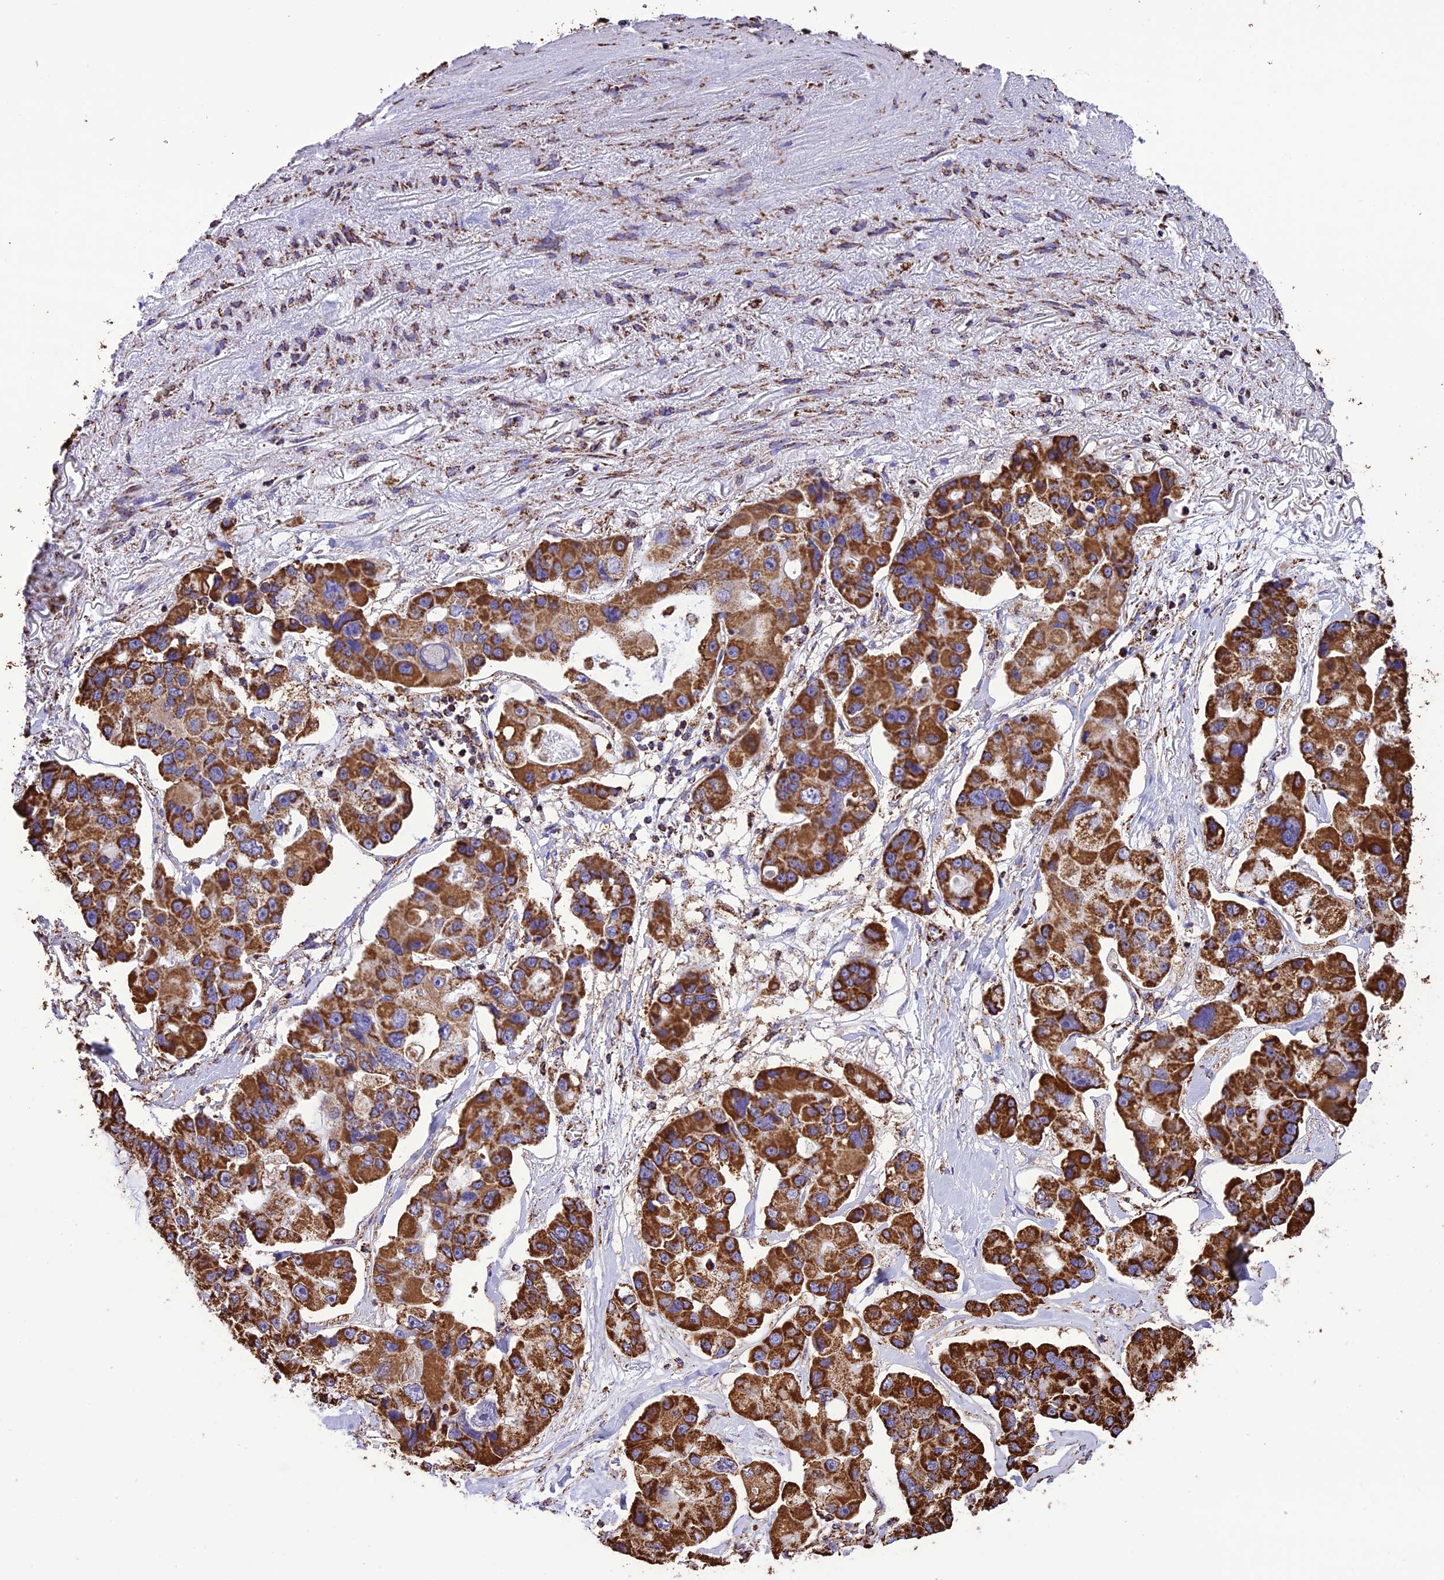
{"staining": {"intensity": "strong", "quantity": ">75%", "location": "cytoplasmic/membranous"}, "tissue": "lung cancer", "cell_type": "Tumor cells", "image_type": "cancer", "snomed": [{"axis": "morphology", "description": "Adenocarcinoma, NOS"}, {"axis": "topography", "description": "Lung"}], "caption": "The immunohistochemical stain shows strong cytoplasmic/membranous staining in tumor cells of adenocarcinoma (lung) tissue.", "gene": "NDUFAF1", "patient": {"sex": "female", "age": 54}}